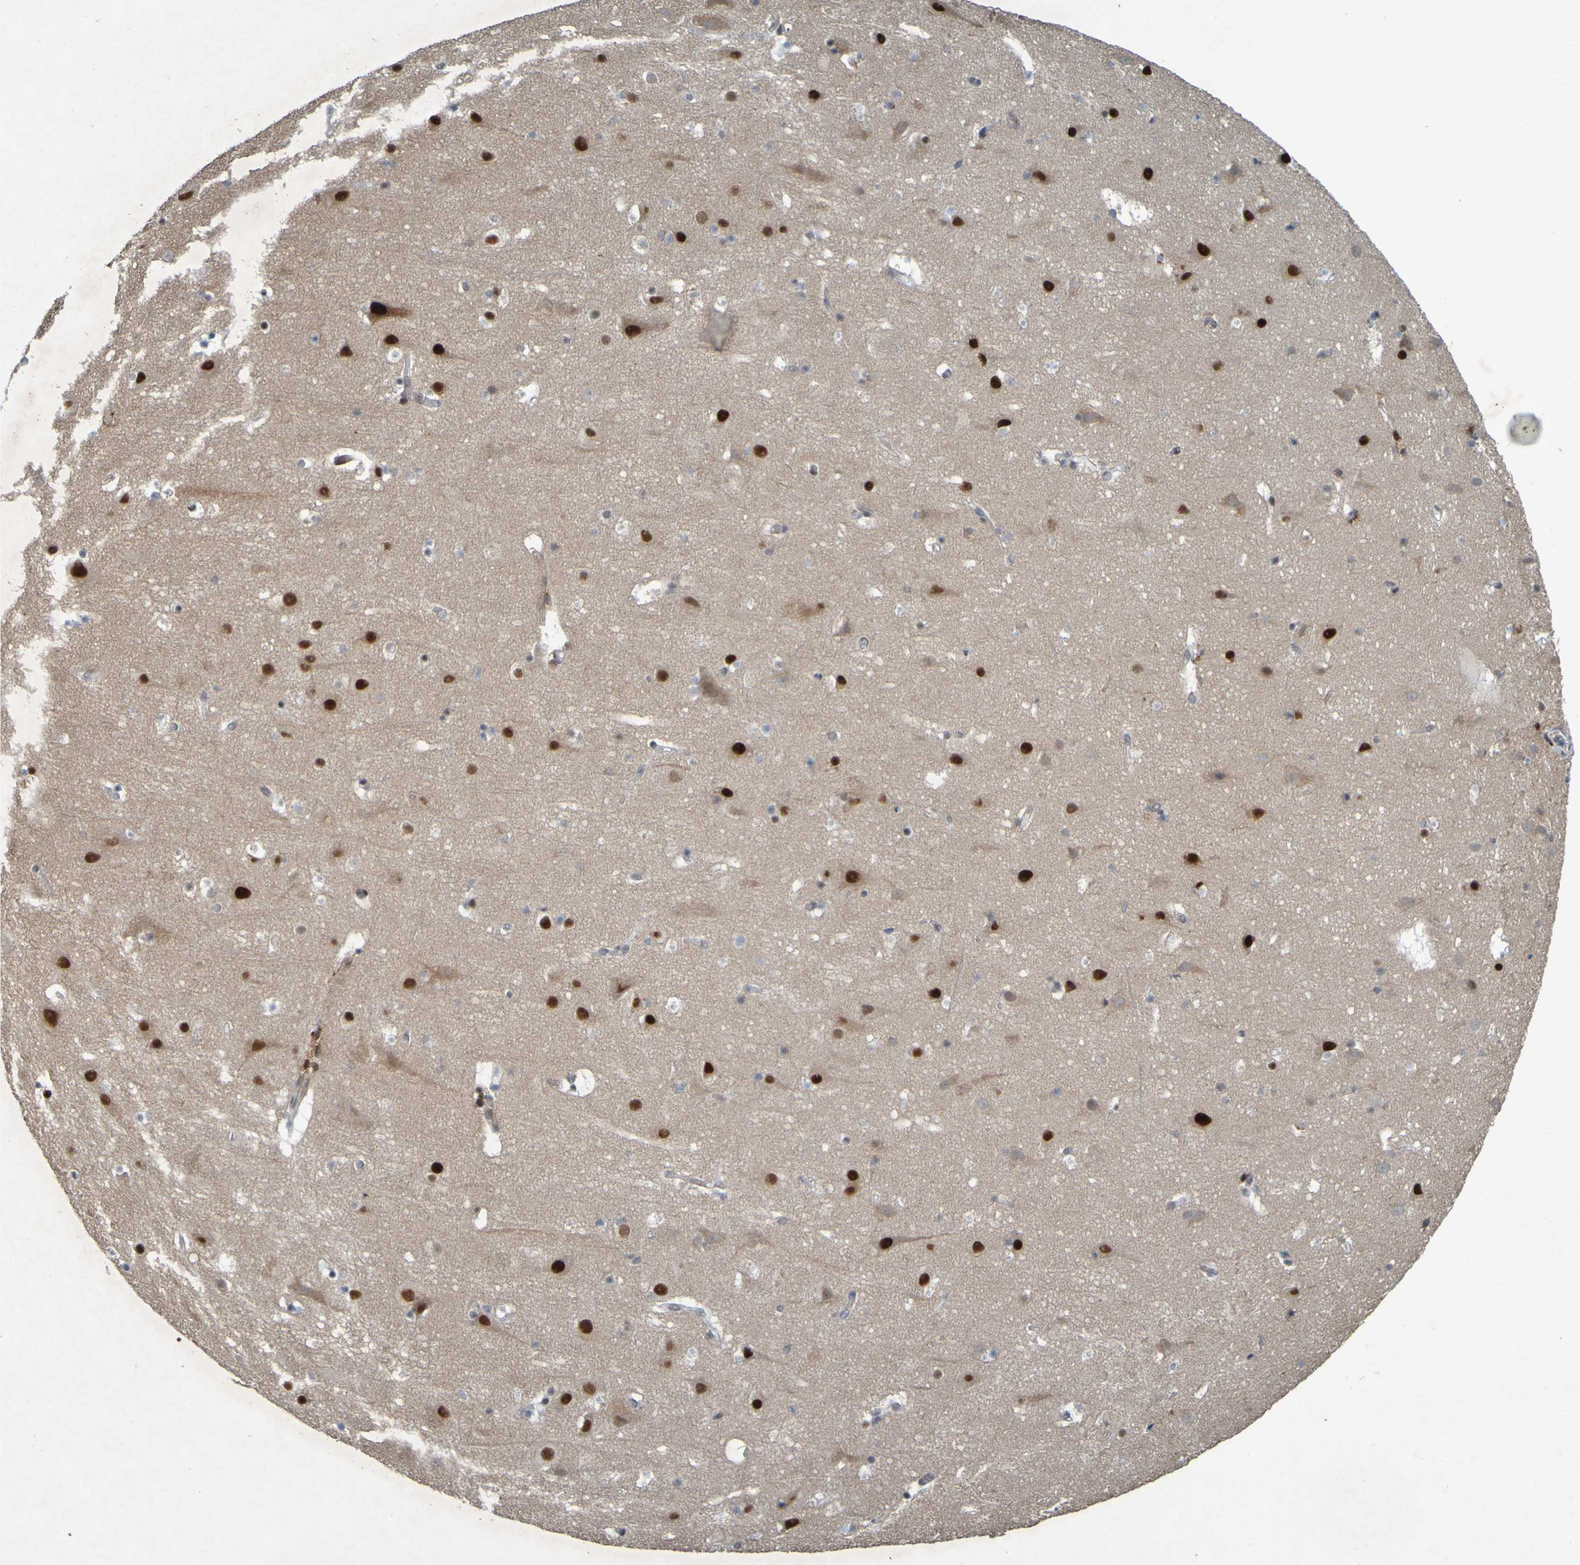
{"staining": {"intensity": "moderate", "quantity": "<25%", "location": "cytoplasmic/membranous"}, "tissue": "cerebral cortex", "cell_type": "Endothelial cells", "image_type": "normal", "snomed": [{"axis": "morphology", "description": "Normal tissue, NOS"}, {"axis": "topography", "description": "Cerebral cortex"}], "caption": "DAB (3,3'-diaminobenzidine) immunohistochemical staining of unremarkable human cerebral cortex displays moderate cytoplasmic/membranous protein positivity in approximately <25% of endothelial cells. The staining was performed using DAB, with brown indicating positive protein expression. Nuclei are stained blue with hematoxylin.", "gene": "MCPH1", "patient": {"sex": "male", "age": 45}}